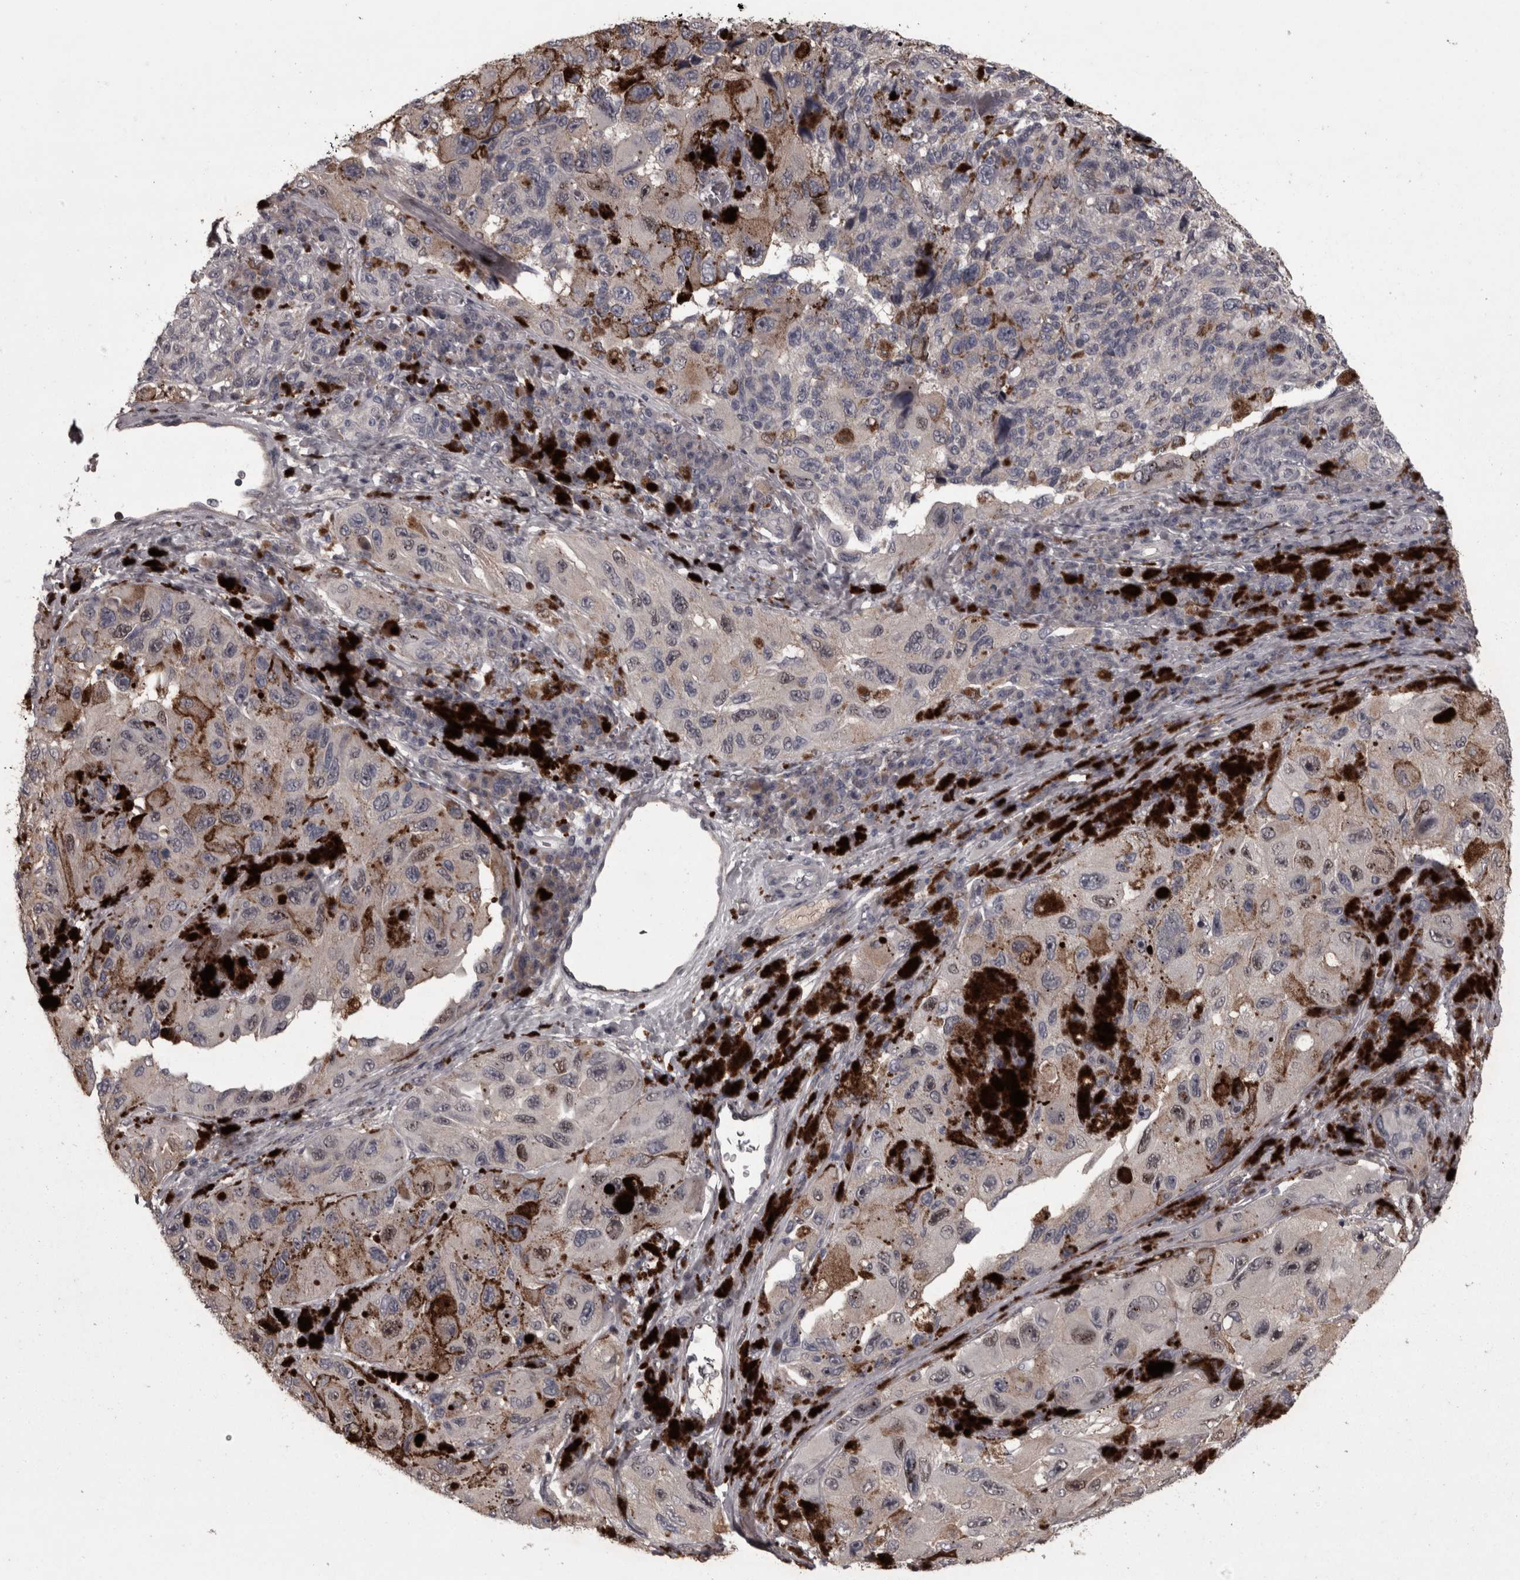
{"staining": {"intensity": "negative", "quantity": "none", "location": "none"}, "tissue": "melanoma", "cell_type": "Tumor cells", "image_type": "cancer", "snomed": [{"axis": "morphology", "description": "Malignant melanoma, NOS"}, {"axis": "topography", "description": "Skin"}], "caption": "DAB (3,3'-diaminobenzidine) immunohistochemical staining of human melanoma reveals no significant staining in tumor cells. (Stains: DAB (3,3'-diaminobenzidine) immunohistochemistry (IHC) with hematoxylin counter stain, Microscopy: brightfield microscopy at high magnification).", "gene": "PCDH17", "patient": {"sex": "female", "age": 73}}